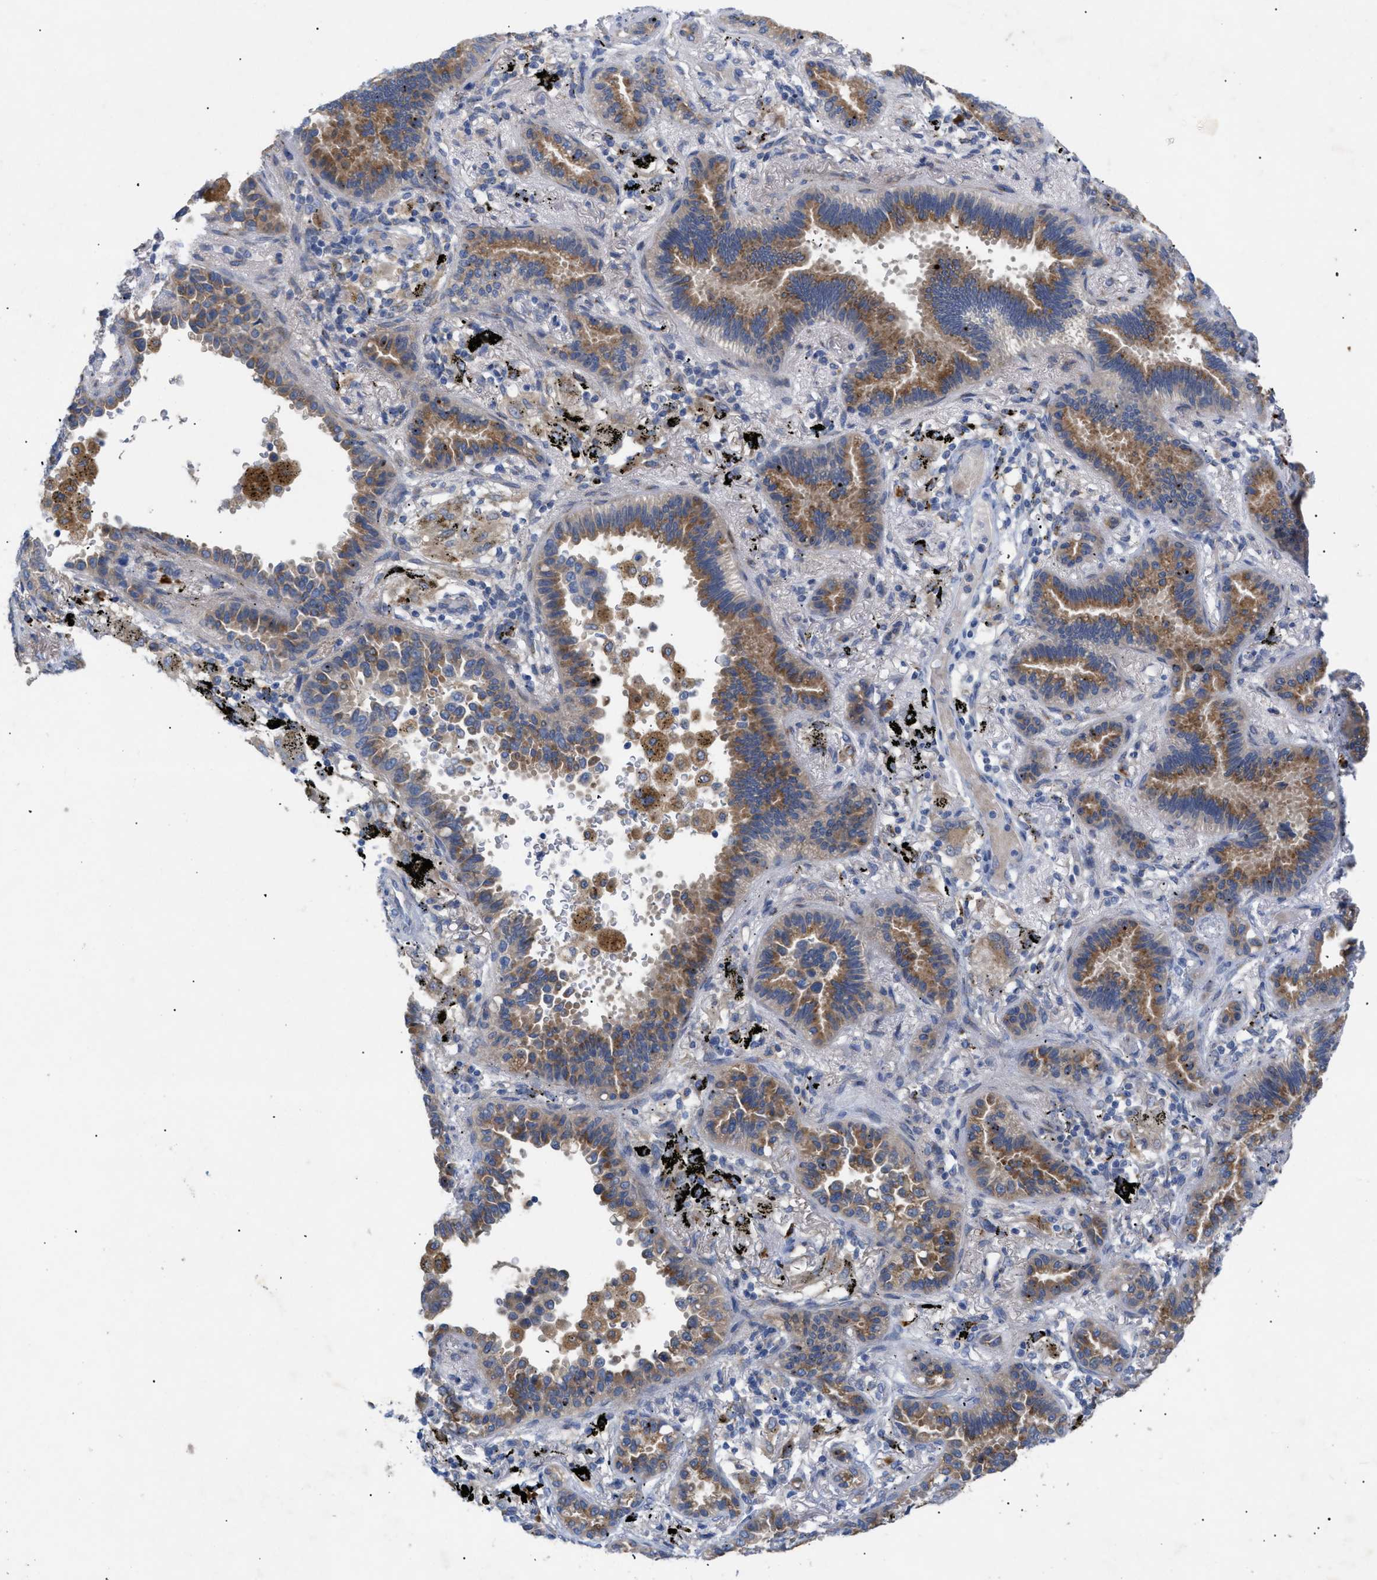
{"staining": {"intensity": "moderate", "quantity": "25%-75%", "location": "cytoplasmic/membranous"}, "tissue": "lung cancer", "cell_type": "Tumor cells", "image_type": "cancer", "snomed": [{"axis": "morphology", "description": "Normal tissue, NOS"}, {"axis": "morphology", "description": "Adenocarcinoma, NOS"}, {"axis": "topography", "description": "Lung"}], "caption": "Immunohistochemistry (DAB (3,3'-diaminobenzidine)) staining of lung adenocarcinoma demonstrates moderate cytoplasmic/membranous protein expression in about 25%-75% of tumor cells. (DAB (3,3'-diaminobenzidine) IHC with brightfield microscopy, high magnification).", "gene": "SLC50A1", "patient": {"sex": "male", "age": 59}}